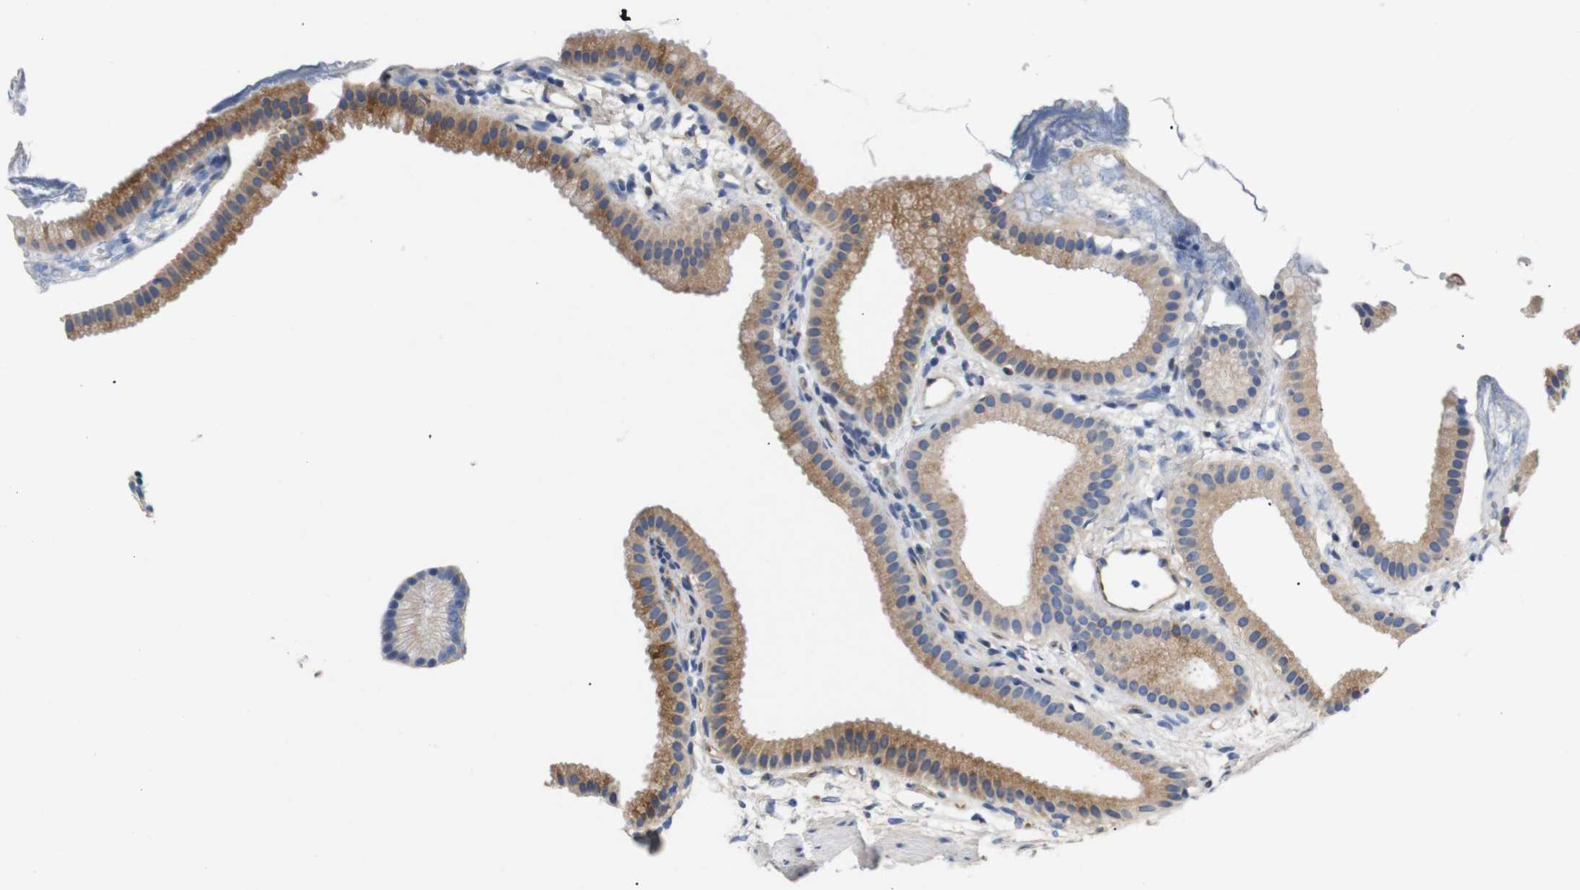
{"staining": {"intensity": "moderate", "quantity": ">75%", "location": "cytoplasmic/membranous"}, "tissue": "gallbladder", "cell_type": "Glandular cells", "image_type": "normal", "snomed": [{"axis": "morphology", "description": "Normal tissue, NOS"}, {"axis": "topography", "description": "Gallbladder"}], "caption": "Human gallbladder stained with a brown dye reveals moderate cytoplasmic/membranous positive staining in approximately >75% of glandular cells.", "gene": "UBE2G2", "patient": {"sex": "female", "age": 64}}